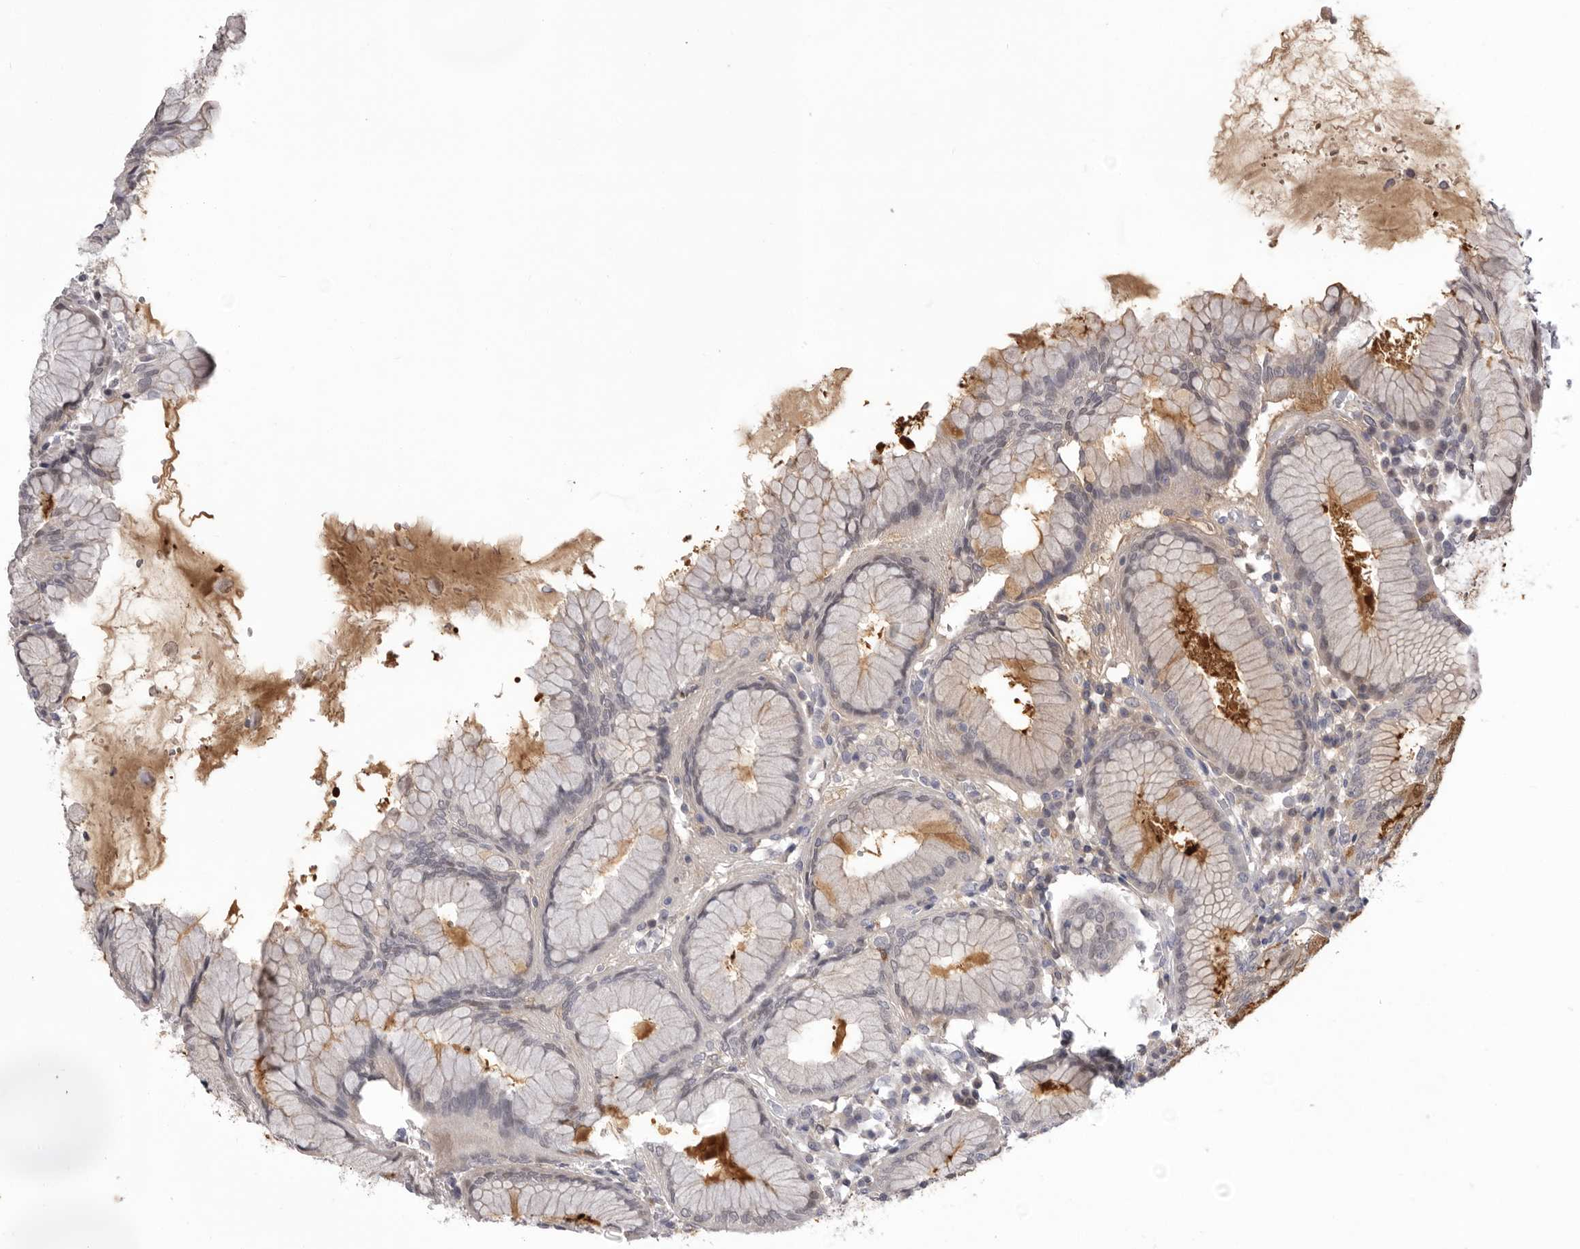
{"staining": {"intensity": "weak", "quantity": "<25%", "location": "cytoplasmic/membranous"}, "tissue": "stomach", "cell_type": "Glandular cells", "image_type": "normal", "snomed": [{"axis": "morphology", "description": "Normal tissue, NOS"}, {"axis": "topography", "description": "Stomach"}, {"axis": "topography", "description": "Stomach, lower"}], "caption": "The image displays no staining of glandular cells in unremarkable stomach.", "gene": "MDH1", "patient": {"sex": "female", "age": 56}}